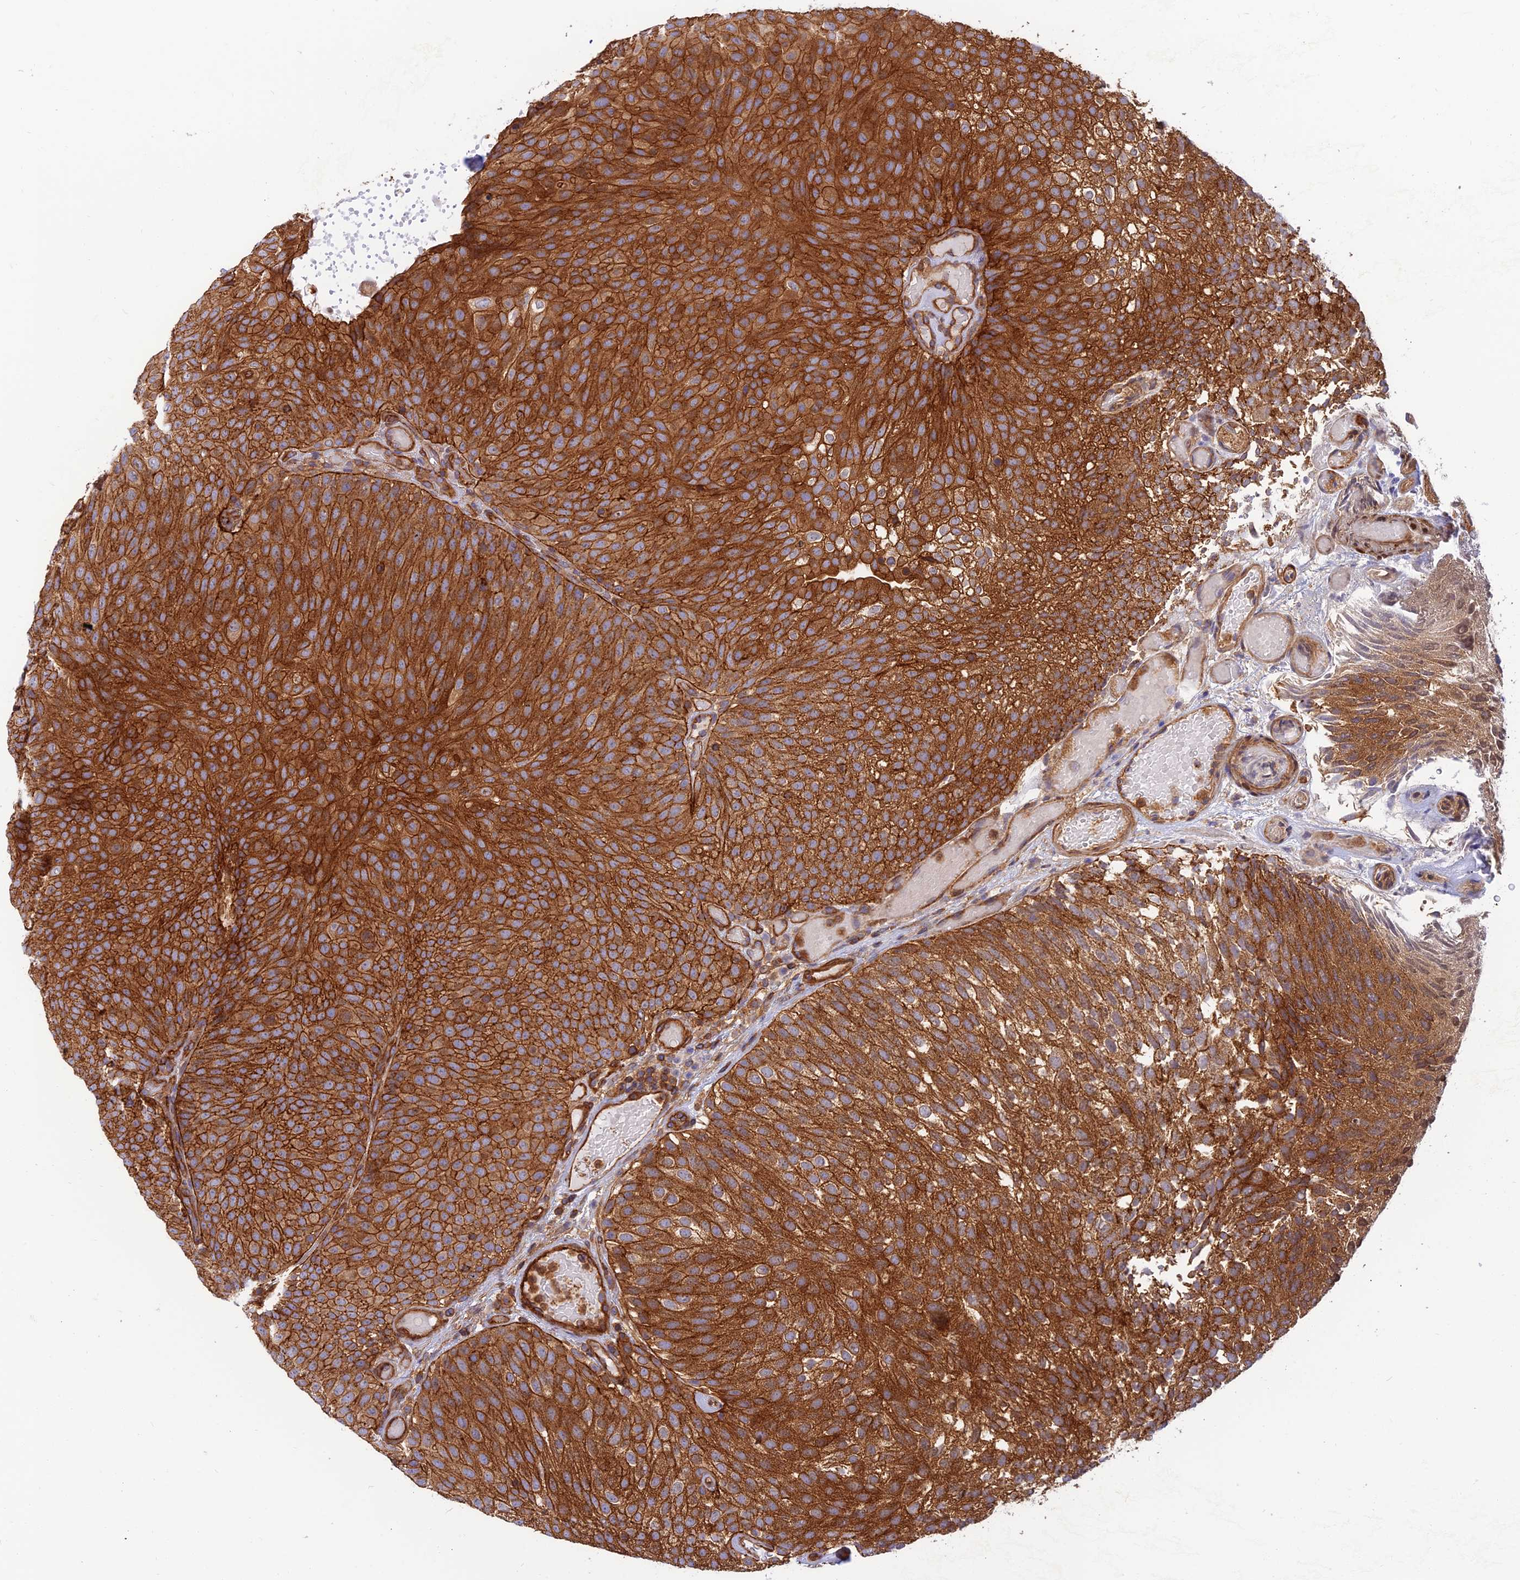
{"staining": {"intensity": "strong", "quantity": ">75%", "location": "cytoplasmic/membranous"}, "tissue": "urothelial cancer", "cell_type": "Tumor cells", "image_type": "cancer", "snomed": [{"axis": "morphology", "description": "Urothelial carcinoma, Low grade"}, {"axis": "topography", "description": "Urinary bladder"}], "caption": "The micrograph shows a brown stain indicating the presence of a protein in the cytoplasmic/membranous of tumor cells in low-grade urothelial carcinoma.", "gene": "PPP1R12C", "patient": {"sex": "male", "age": 78}}